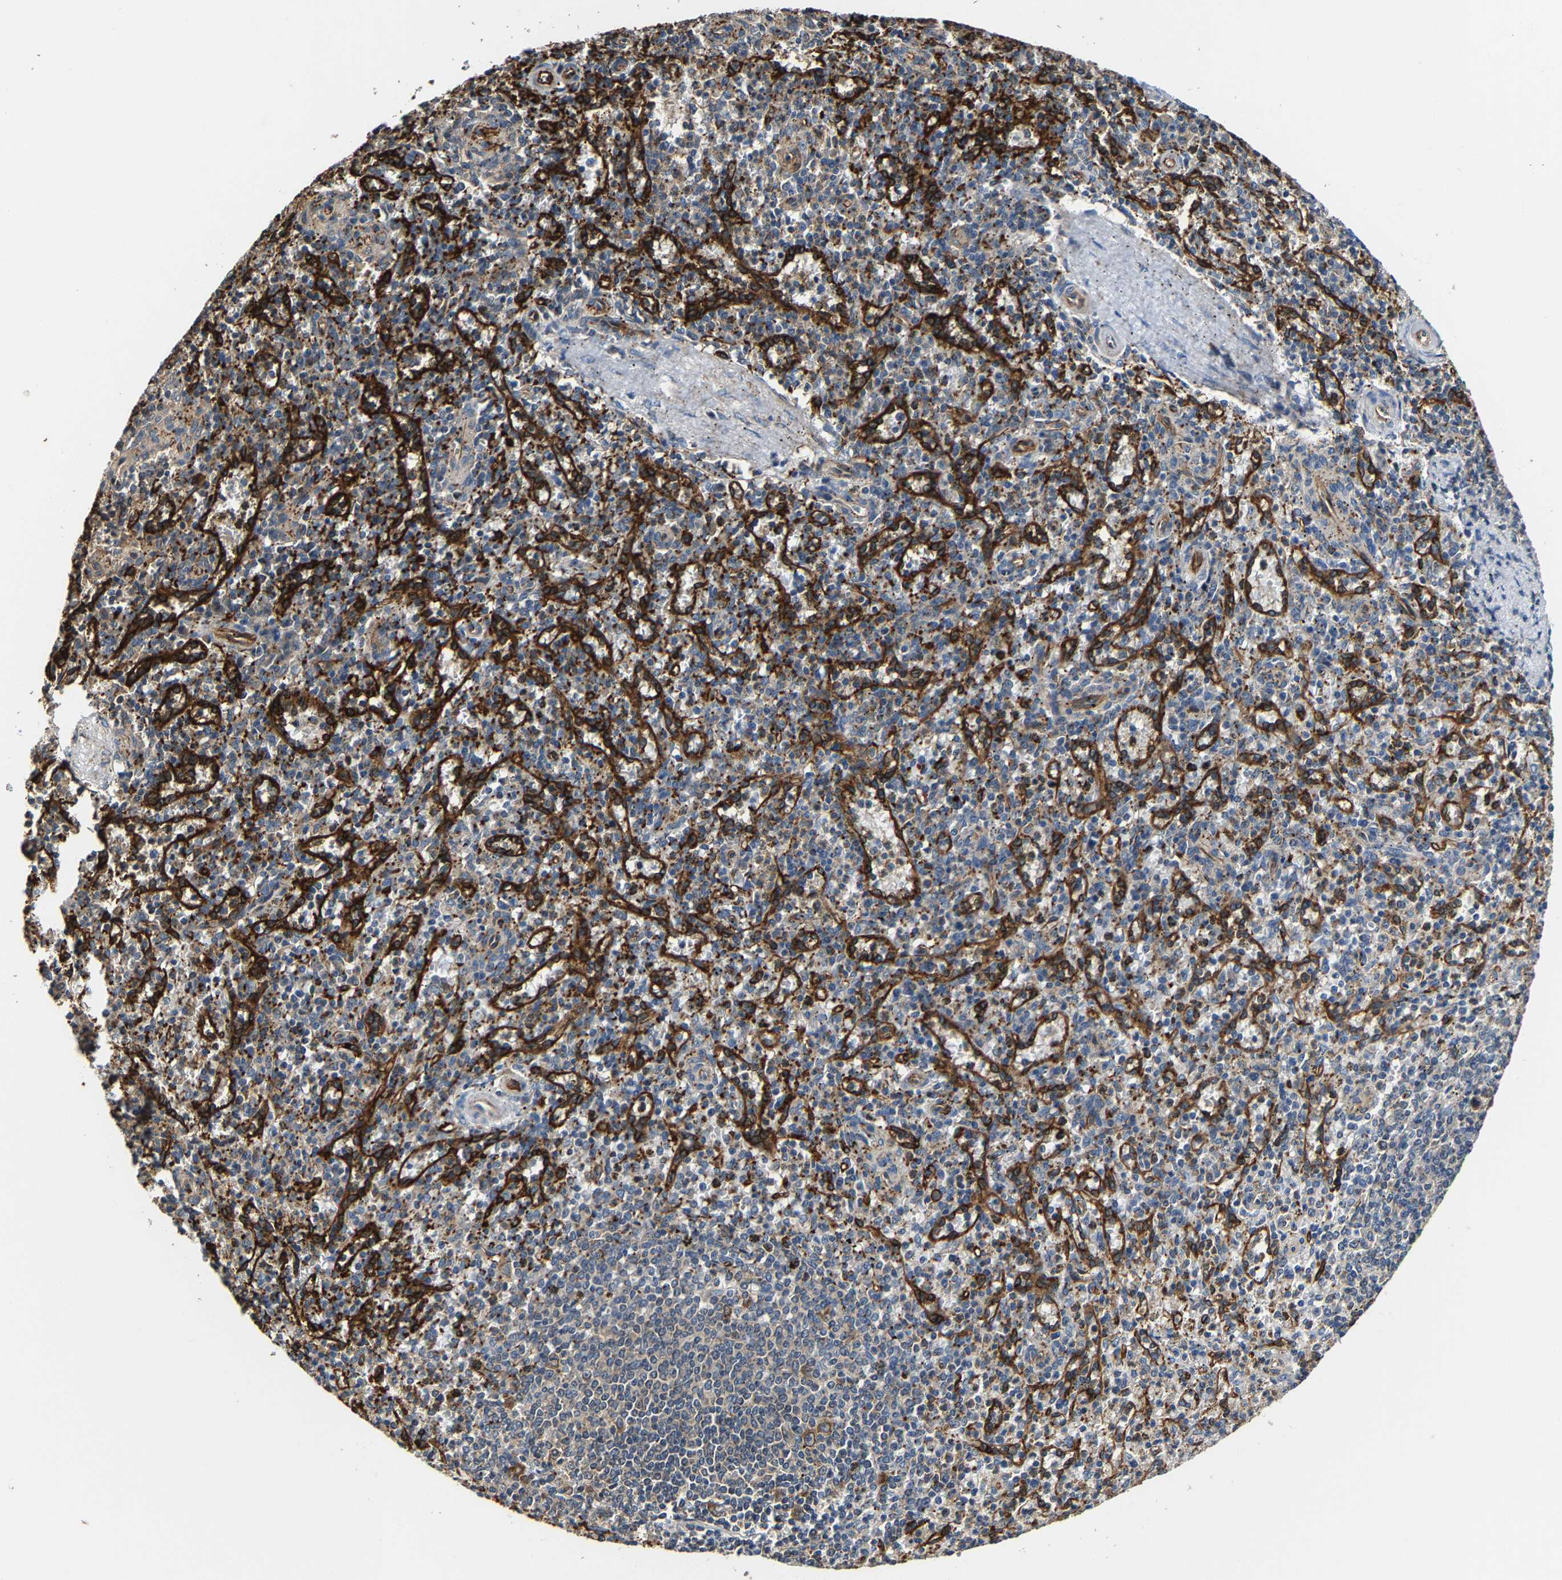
{"staining": {"intensity": "negative", "quantity": "none", "location": "none"}, "tissue": "spleen", "cell_type": "Cells in red pulp", "image_type": "normal", "snomed": [{"axis": "morphology", "description": "Normal tissue, NOS"}, {"axis": "topography", "description": "Spleen"}], "caption": "This histopathology image is of unremarkable spleen stained with immunohistochemistry (IHC) to label a protein in brown with the nuclei are counter-stained blue. There is no positivity in cells in red pulp.", "gene": "GFRA3", "patient": {"sex": "male", "age": 72}}